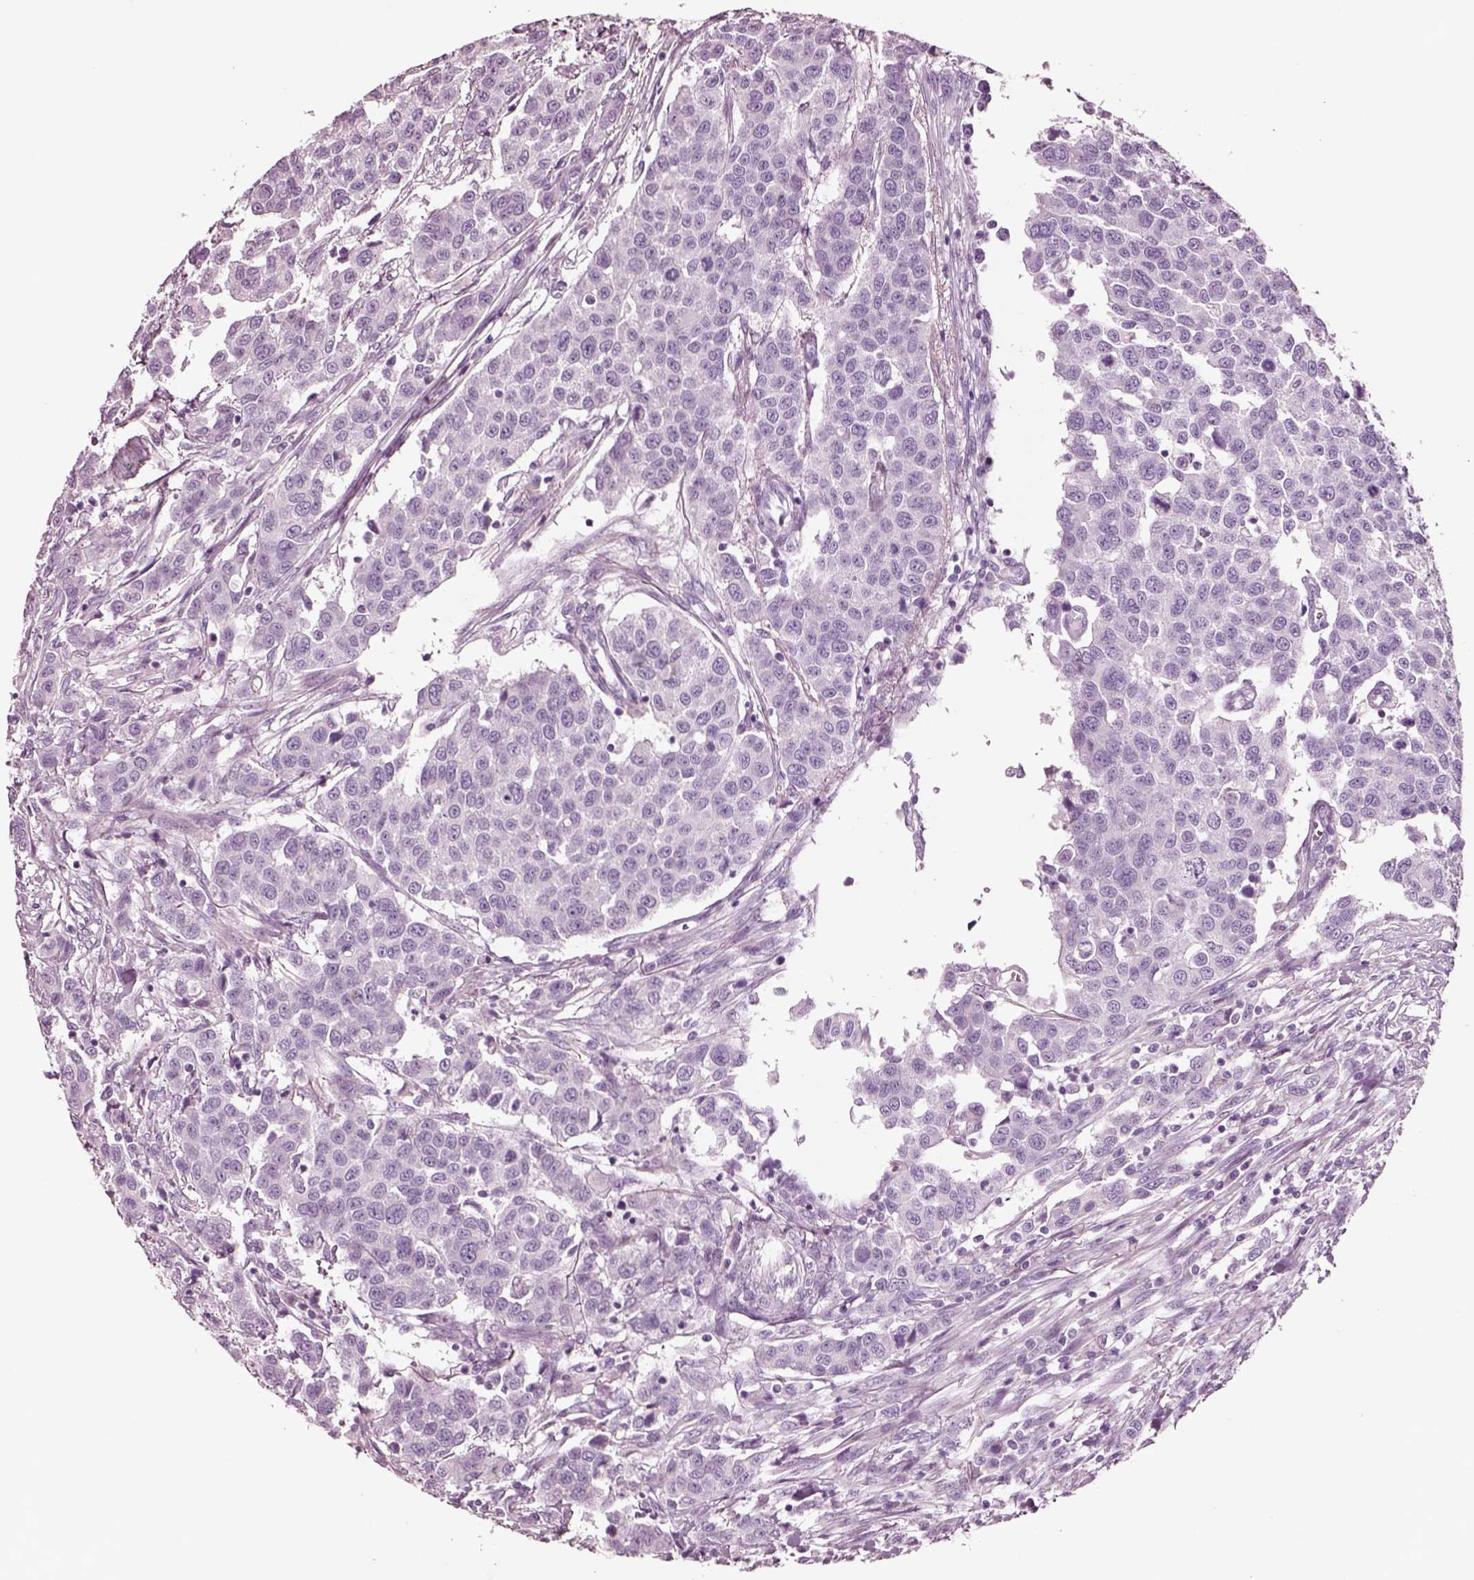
{"staining": {"intensity": "negative", "quantity": "none", "location": "none"}, "tissue": "urothelial cancer", "cell_type": "Tumor cells", "image_type": "cancer", "snomed": [{"axis": "morphology", "description": "Urothelial carcinoma, High grade"}, {"axis": "topography", "description": "Urinary bladder"}], "caption": "Tumor cells are negative for protein expression in human urothelial cancer.", "gene": "NMRK2", "patient": {"sex": "female", "age": 58}}